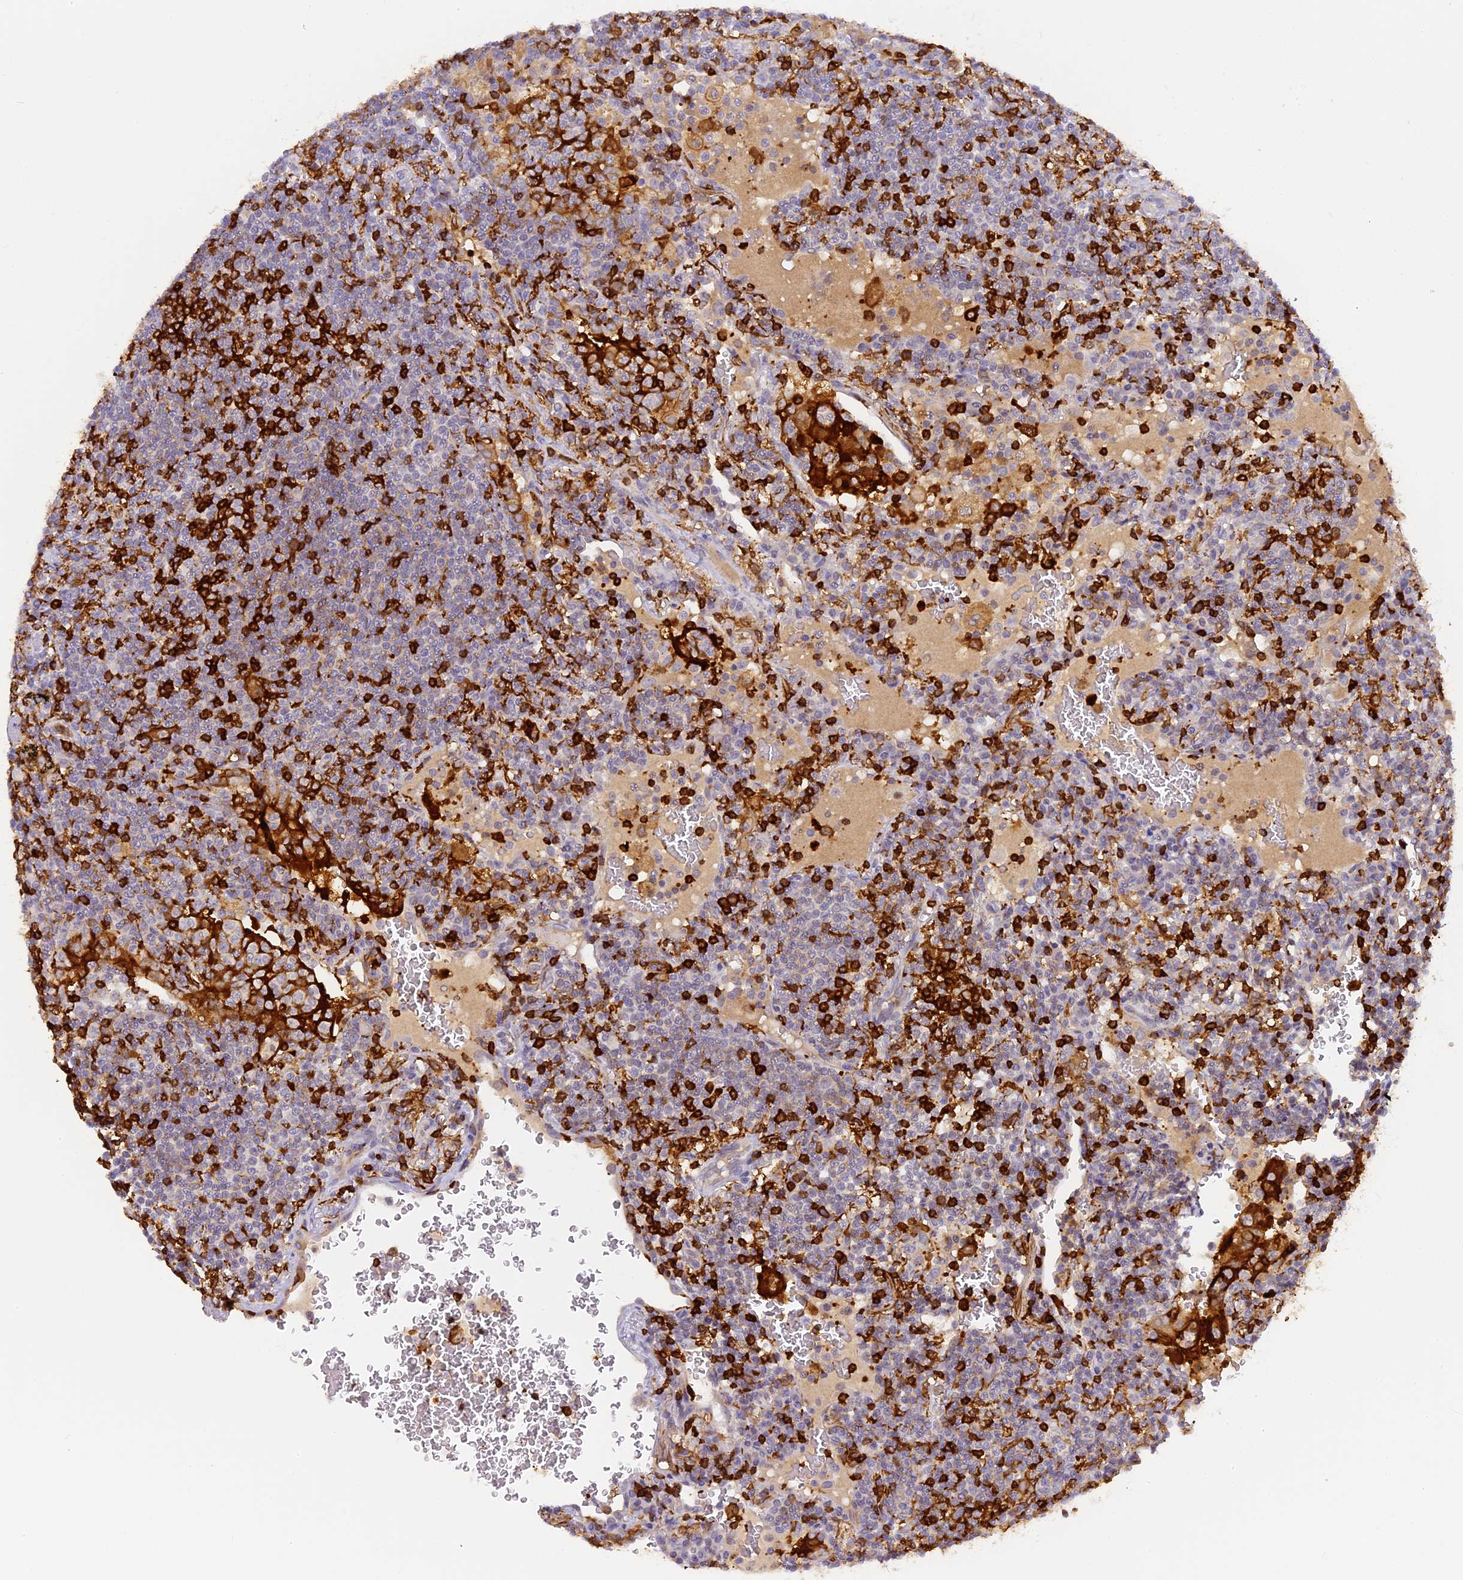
{"staining": {"intensity": "negative", "quantity": "none", "location": "none"}, "tissue": "lymphoma", "cell_type": "Tumor cells", "image_type": "cancer", "snomed": [{"axis": "morphology", "description": "Malignant lymphoma, non-Hodgkin's type, Low grade"}, {"axis": "topography", "description": "Lung"}], "caption": "Malignant lymphoma, non-Hodgkin's type (low-grade) stained for a protein using immunohistochemistry reveals no staining tumor cells.", "gene": "FYB1", "patient": {"sex": "female", "age": 71}}